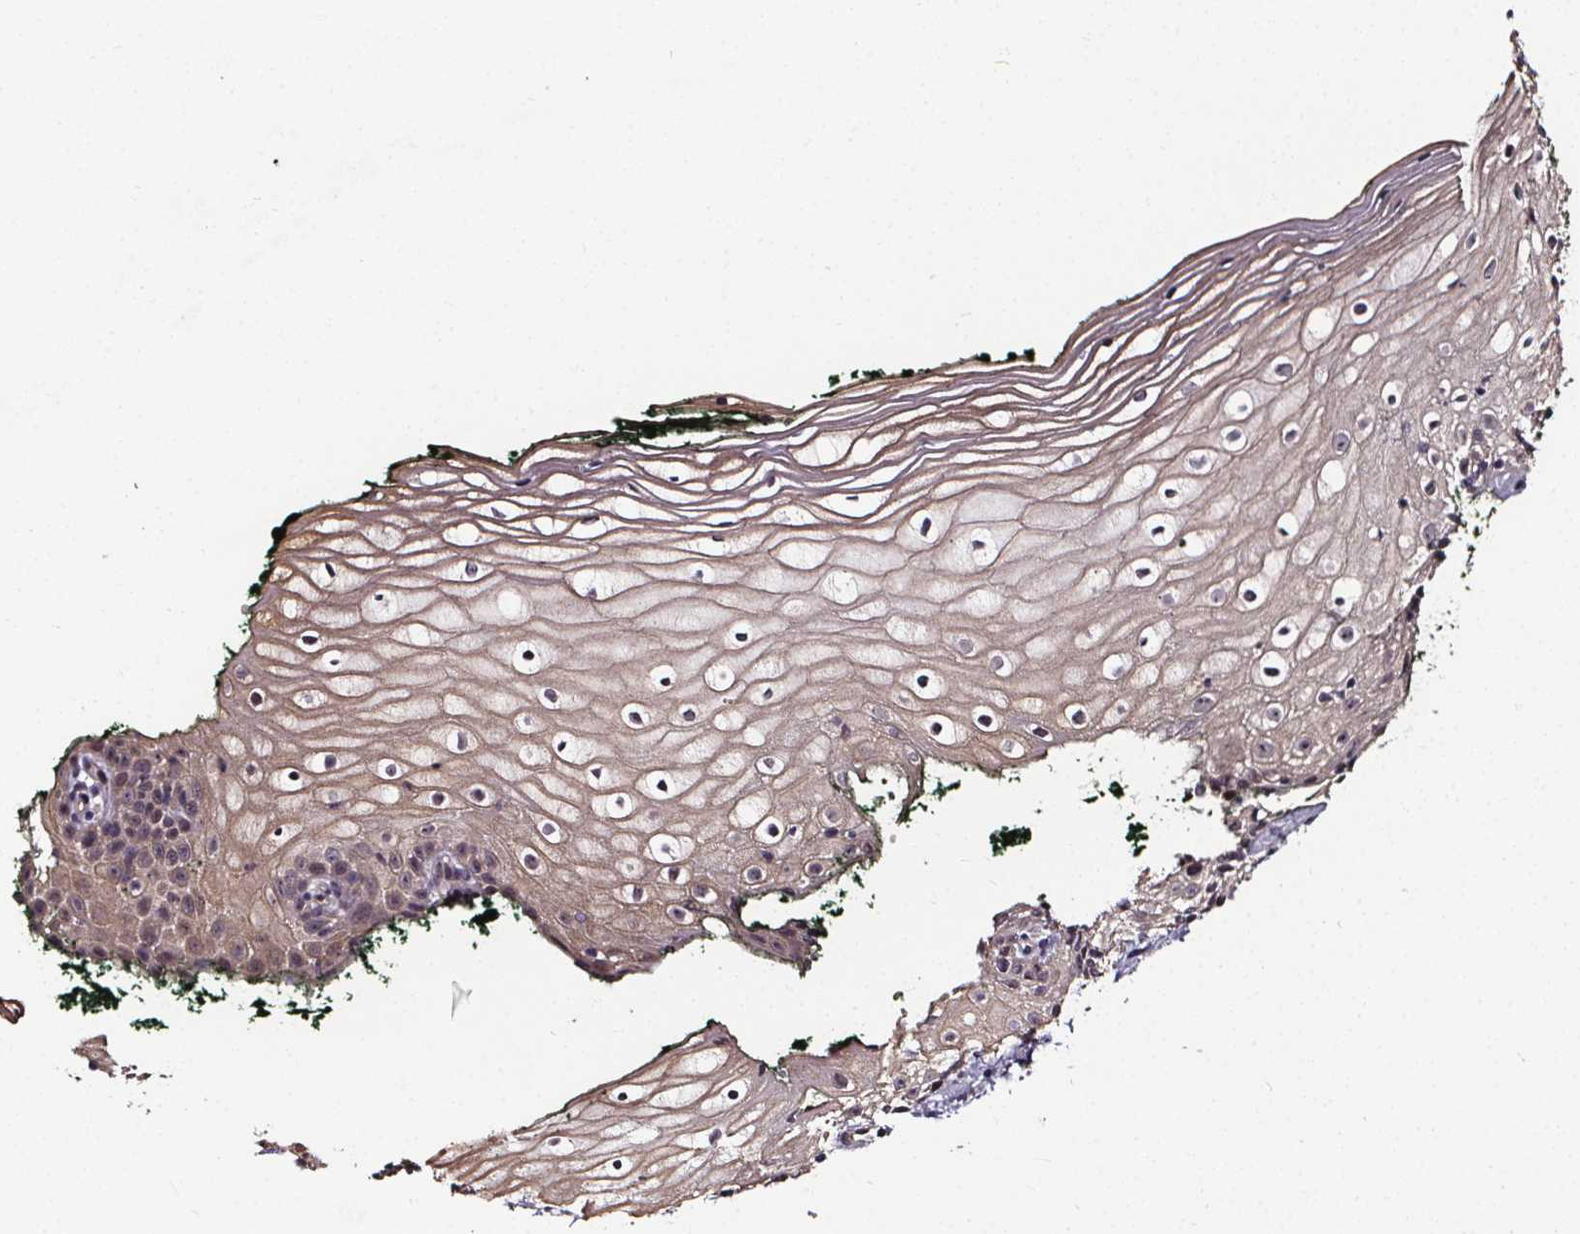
{"staining": {"intensity": "weak", "quantity": "25%-75%", "location": "nuclear"}, "tissue": "vagina", "cell_type": "Squamous epithelial cells", "image_type": "normal", "snomed": [{"axis": "morphology", "description": "Normal tissue, NOS"}, {"axis": "topography", "description": "Vagina"}], "caption": "Immunohistochemistry of unremarkable vagina demonstrates low levels of weak nuclear staining in about 25%-75% of squamous epithelial cells.", "gene": "DDIT3", "patient": {"sex": "female", "age": 47}}